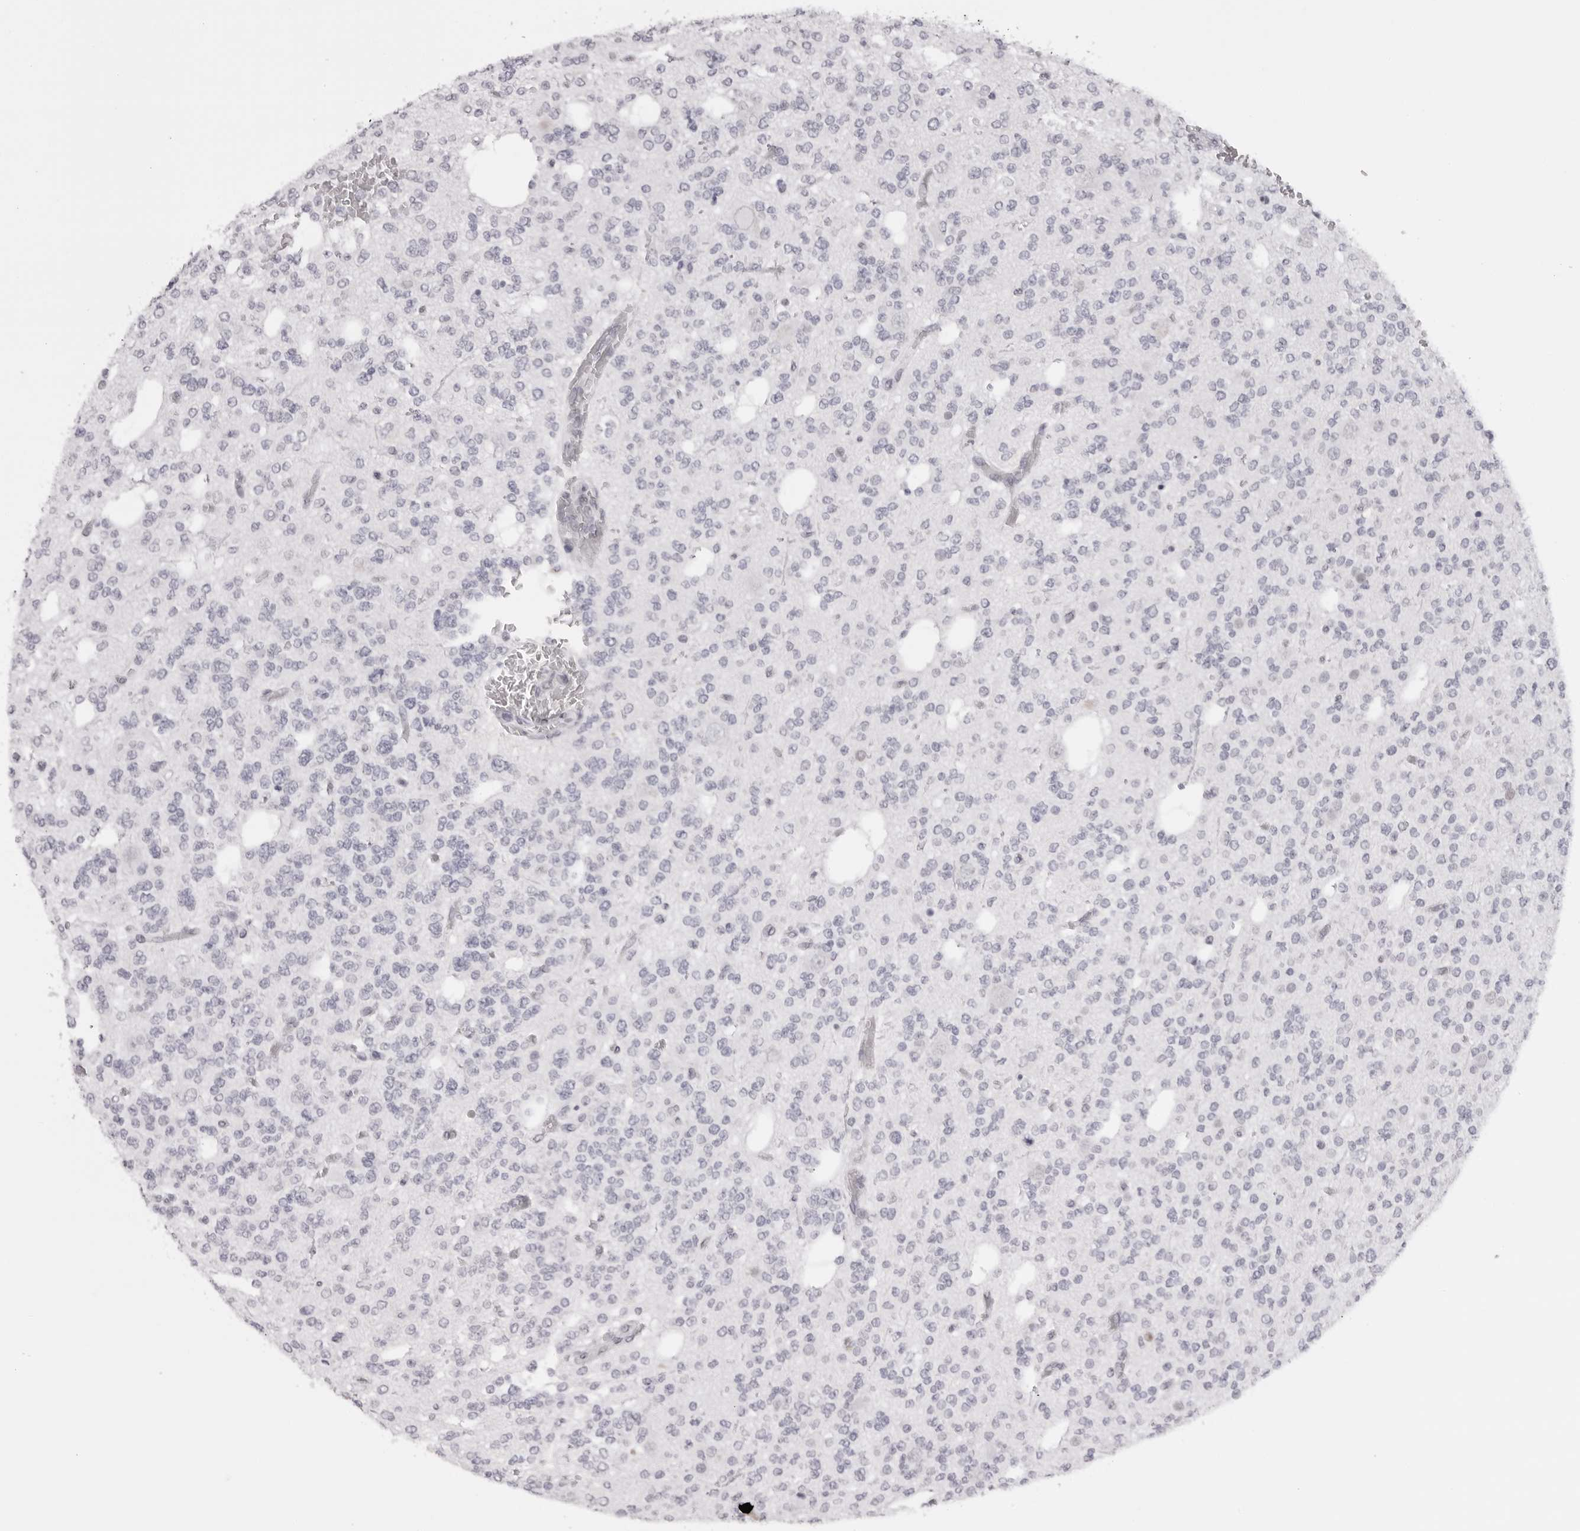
{"staining": {"intensity": "negative", "quantity": "none", "location": "none"}, "tissue": "glioma", "cell_type": "Tumor cells", "image_type": "cancer", "snomed": [{"axis": "morphology", "description": "Glioma, malignant, Low grade"}, {"axis": "topography", "description": "Brain"}], "caption": "DAB immunohistochemical staining of malignant glioma (low-grade) displays no significant positivity in tumor cells.", "gene": "MAFK", "patient": {"sex": "male", "age": 38}}